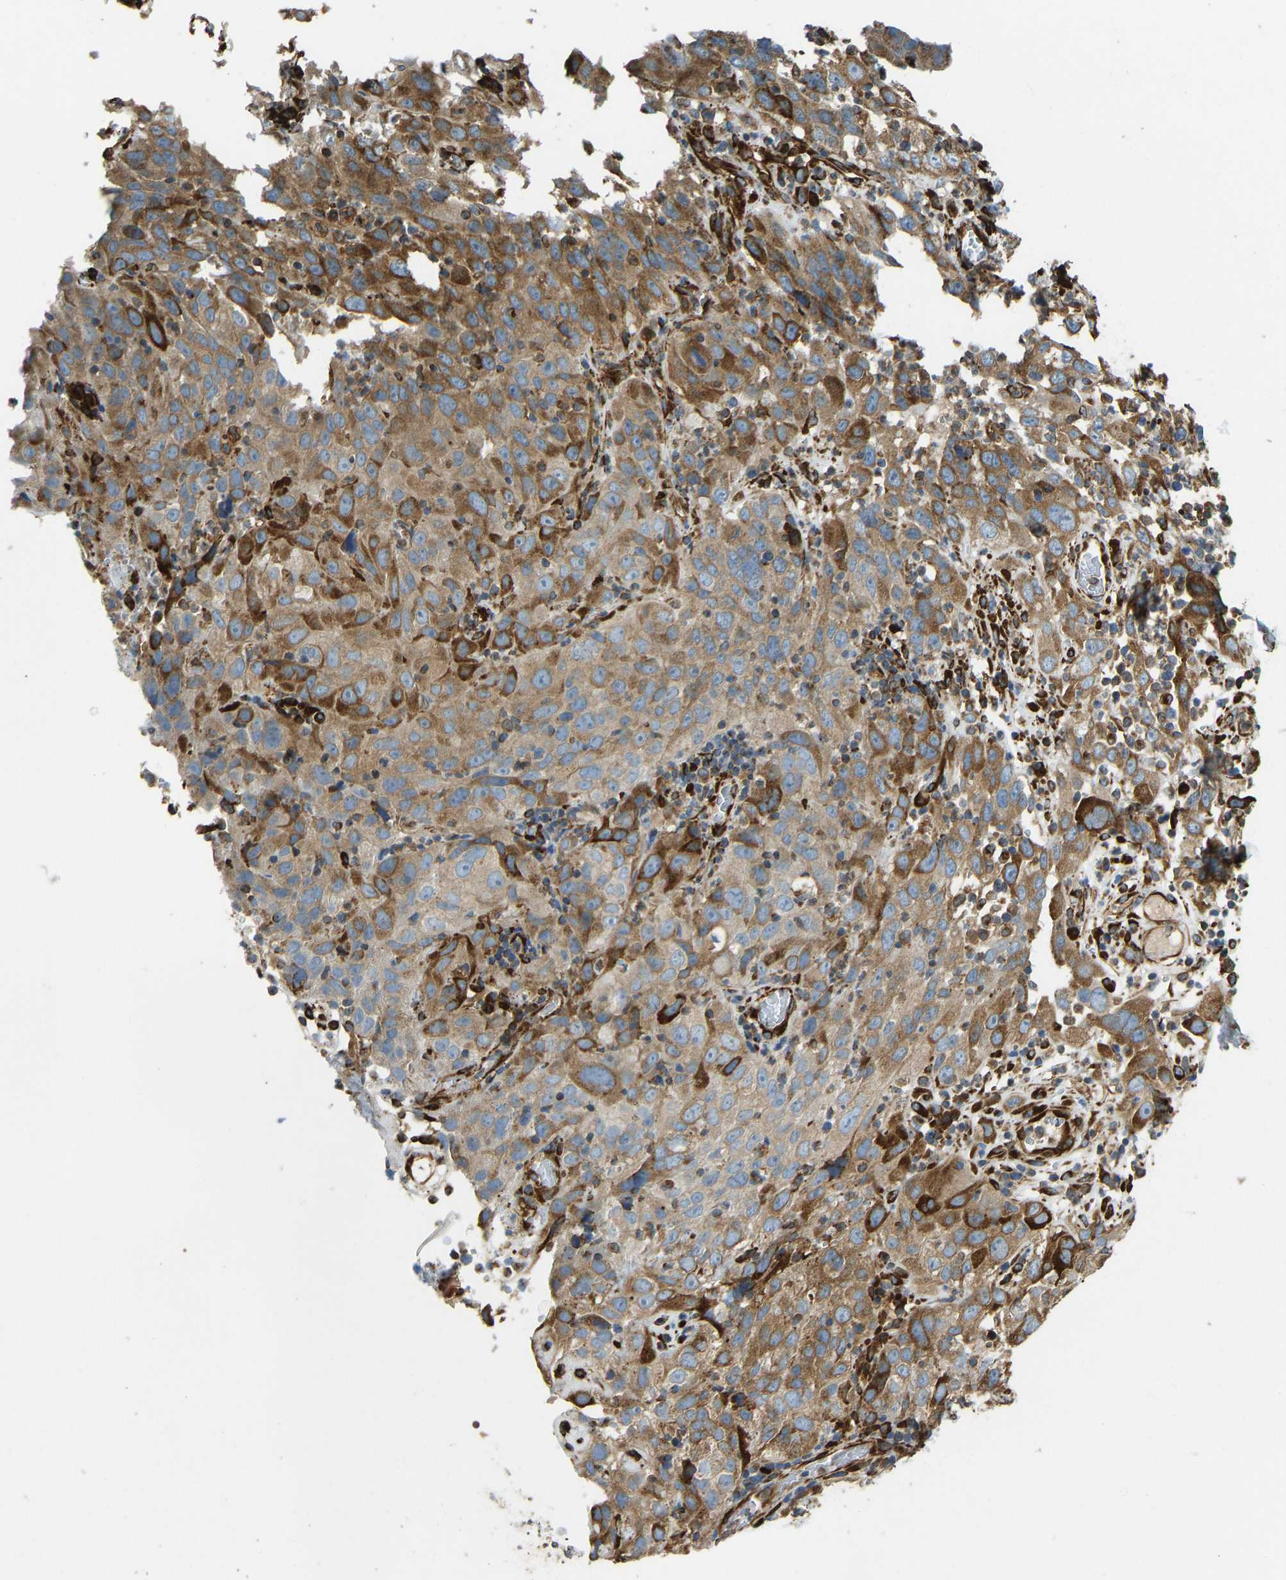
{"staining": {"intensity": "moderate", "quantity": ">75%", "location": "cytoplasmic/membranous"}, "tissue": "cervical cancer", "cell_type": "Tumor cells", "image_type": "cancer", "snomed": [{"axis": "morphology", "description": "Squamous cell carcinoma, NOS"}, {"axis": "topography", "description": "Cervix"}], "caption": "Protein expression by IHC displays moderate cytoplasmic/membranous staining in about >75% of tumor cells in squamous cell carcinoma (cervical).", "gene": "BEX3", "patient": {"sex": "female", "age": 32}}